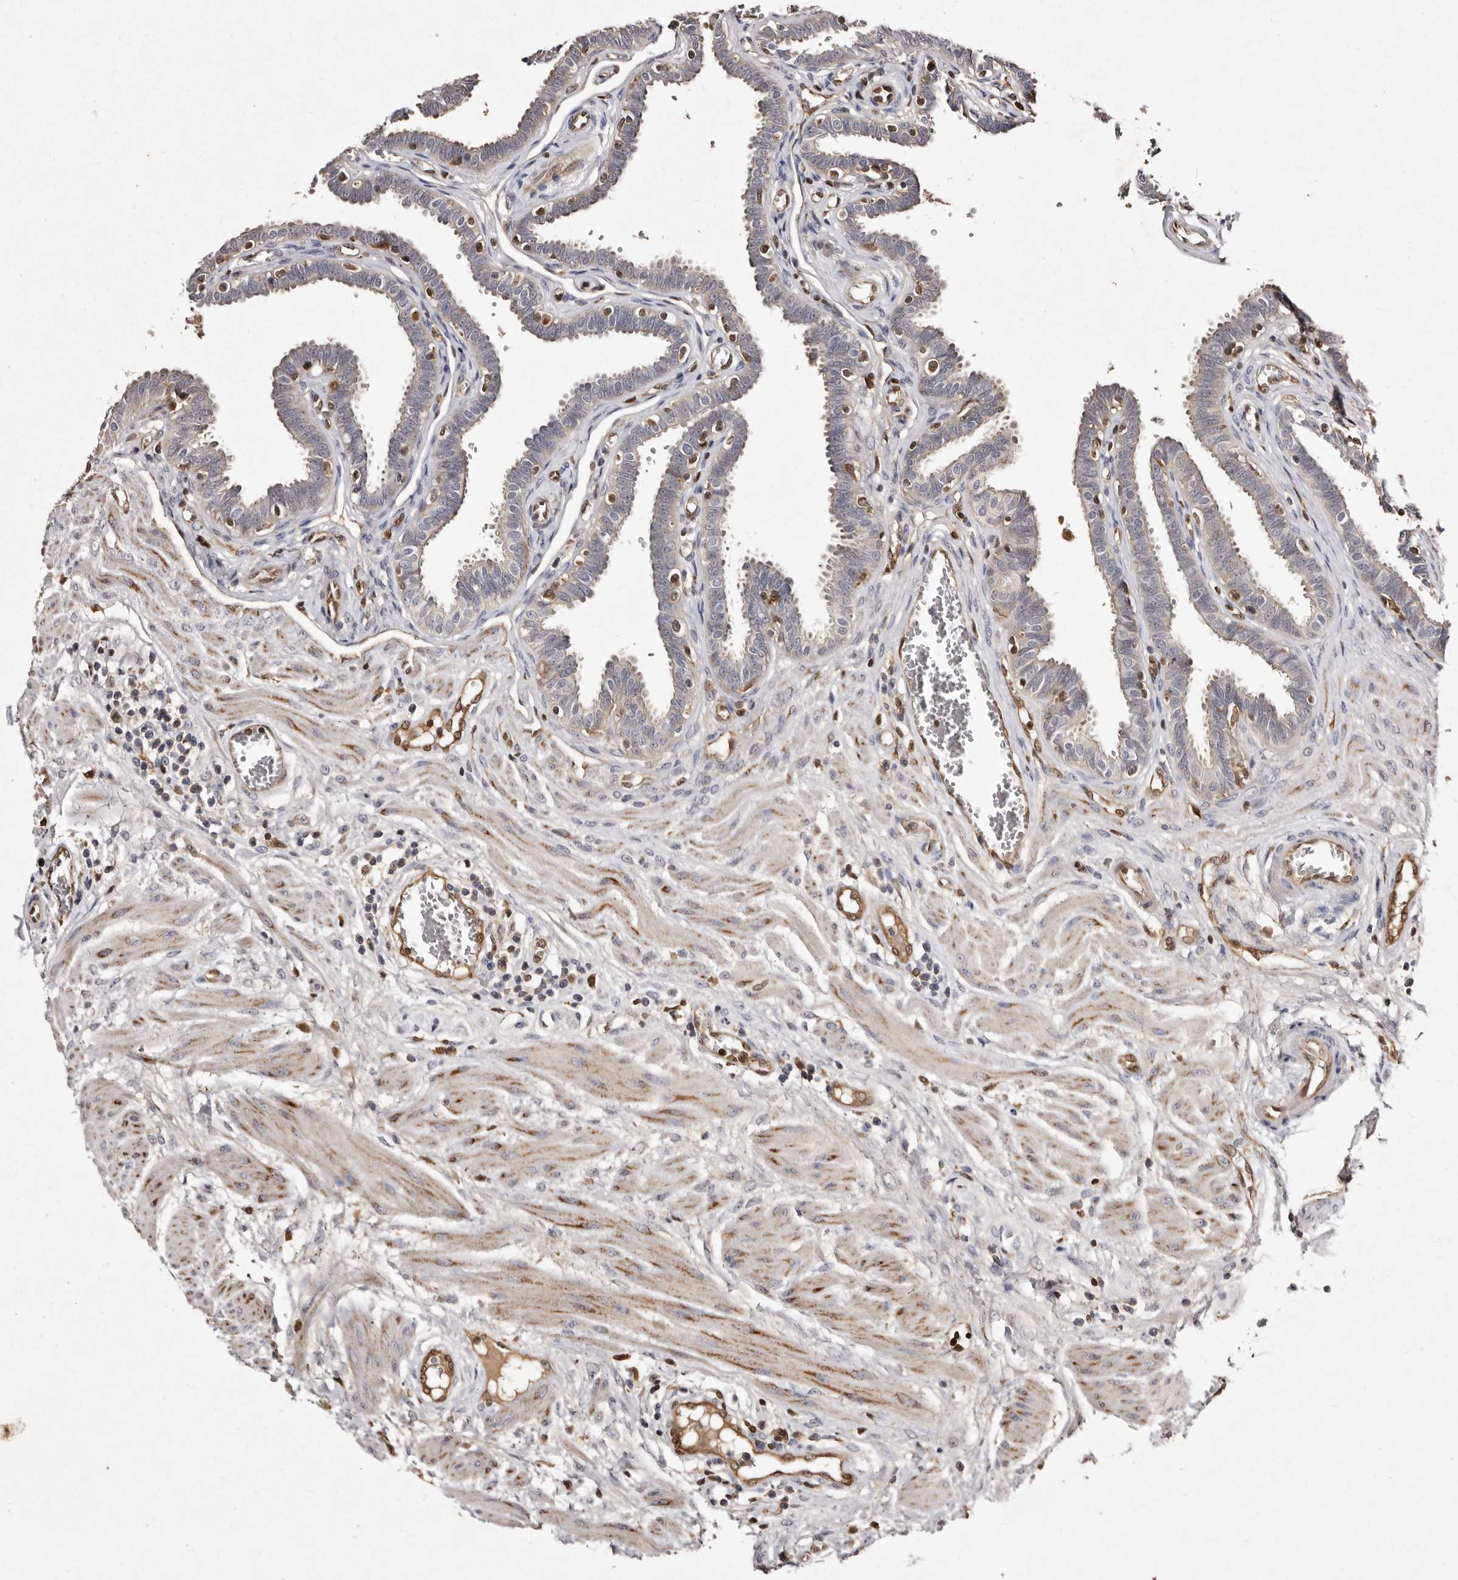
{"staining": {"intensity": "negative", "quantity": "none", "location": "none"}, "tissue": "fallopian tube", "cell_type": "Glandular cells", "image_type": "normal", "snomed": [{"axis": "morphology", "description": "Normal tissue, NOS"}, {"axis": "topography", "description": "Fallopian tube"}], "caption": "Immunohistochemical staining of normal human fallopian tube displays no significant expression in glandular cells. The staining was performed using DAB to visualize the protein expression in brown, while the nuclei were stained in blue with hematoxylin (Magnification: 20x).", "gene": "GIMAP4", "patient": {"sex": "female", "age": 32}}